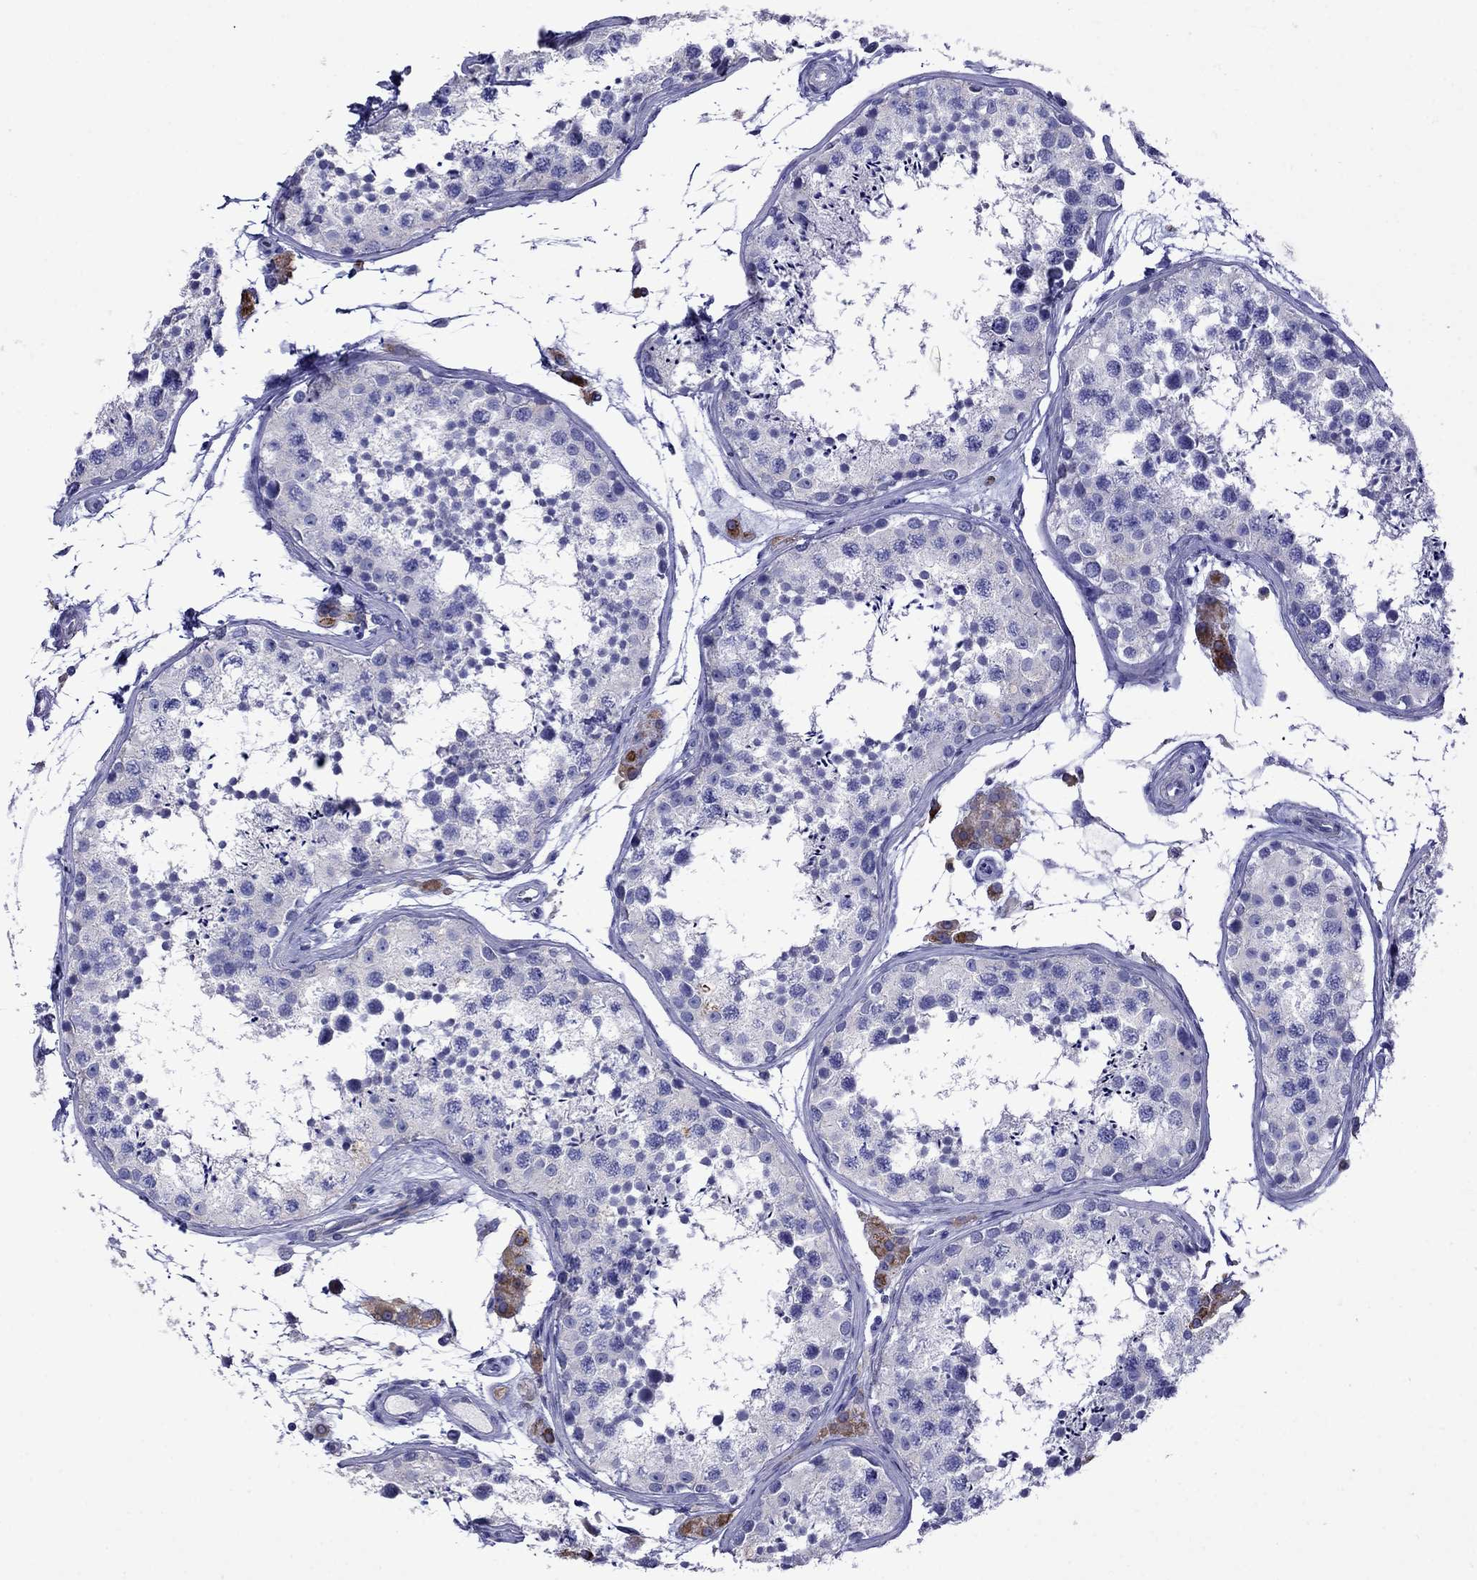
{"staining": {"intensity": "negative", "quantity": "none", "location": "none"}, "tissue": "testis", "cell_type": "Cells in seminiferous ducts", "image_type": "normal", "snomed": [{"axis": "morphology", "description": "Normal tissue, NOS"}, {"axis": "topography", "description": "Testis"}], "caption": "The histopathology image demonstrates no staining of cells in seminiferous ducts in unremarkable testis.", "gene": "STAR", "patient": {"sex": "male", "age": 41}}